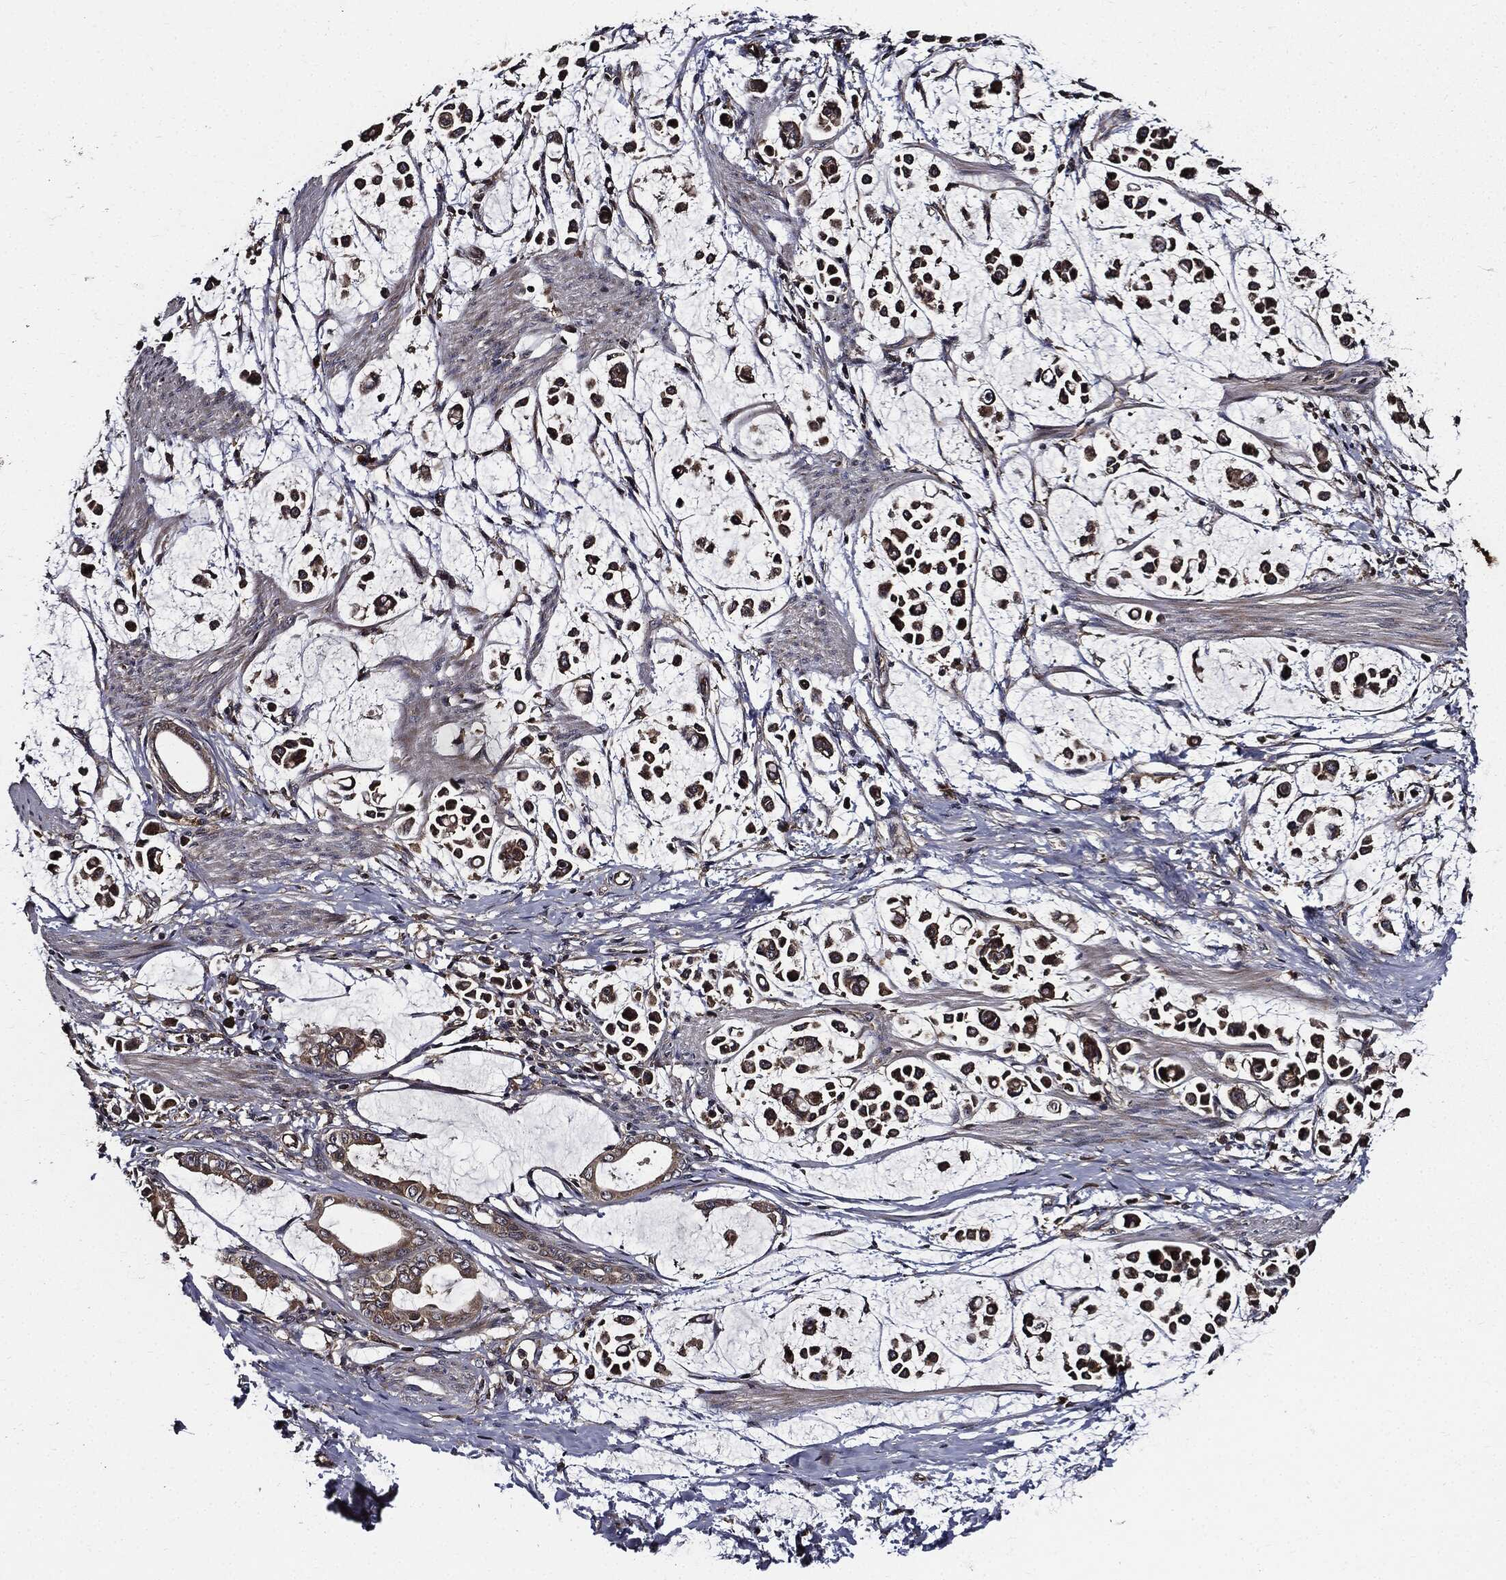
{"staining": {"intensity": "strong", "quantity": ">75%", "location": "cytoplasmic/membranous"}, "tissue": "stomach cancer", "cell_type": "Tumor cells", "image_type": "cancer", "snomed": [{"axis": "morphology", "description": "Adenocarcinoma, NOS"}, {"axis": "topography", "description": "Stomach"}], "caption": "Tumor cells exhibit strong cytoplasmic/membranous expression in approximately >75% of cells in stomach cancer (adenocarcinoma).", "gene": "HTT", "patient": {"sex": "male", "age": 82}}